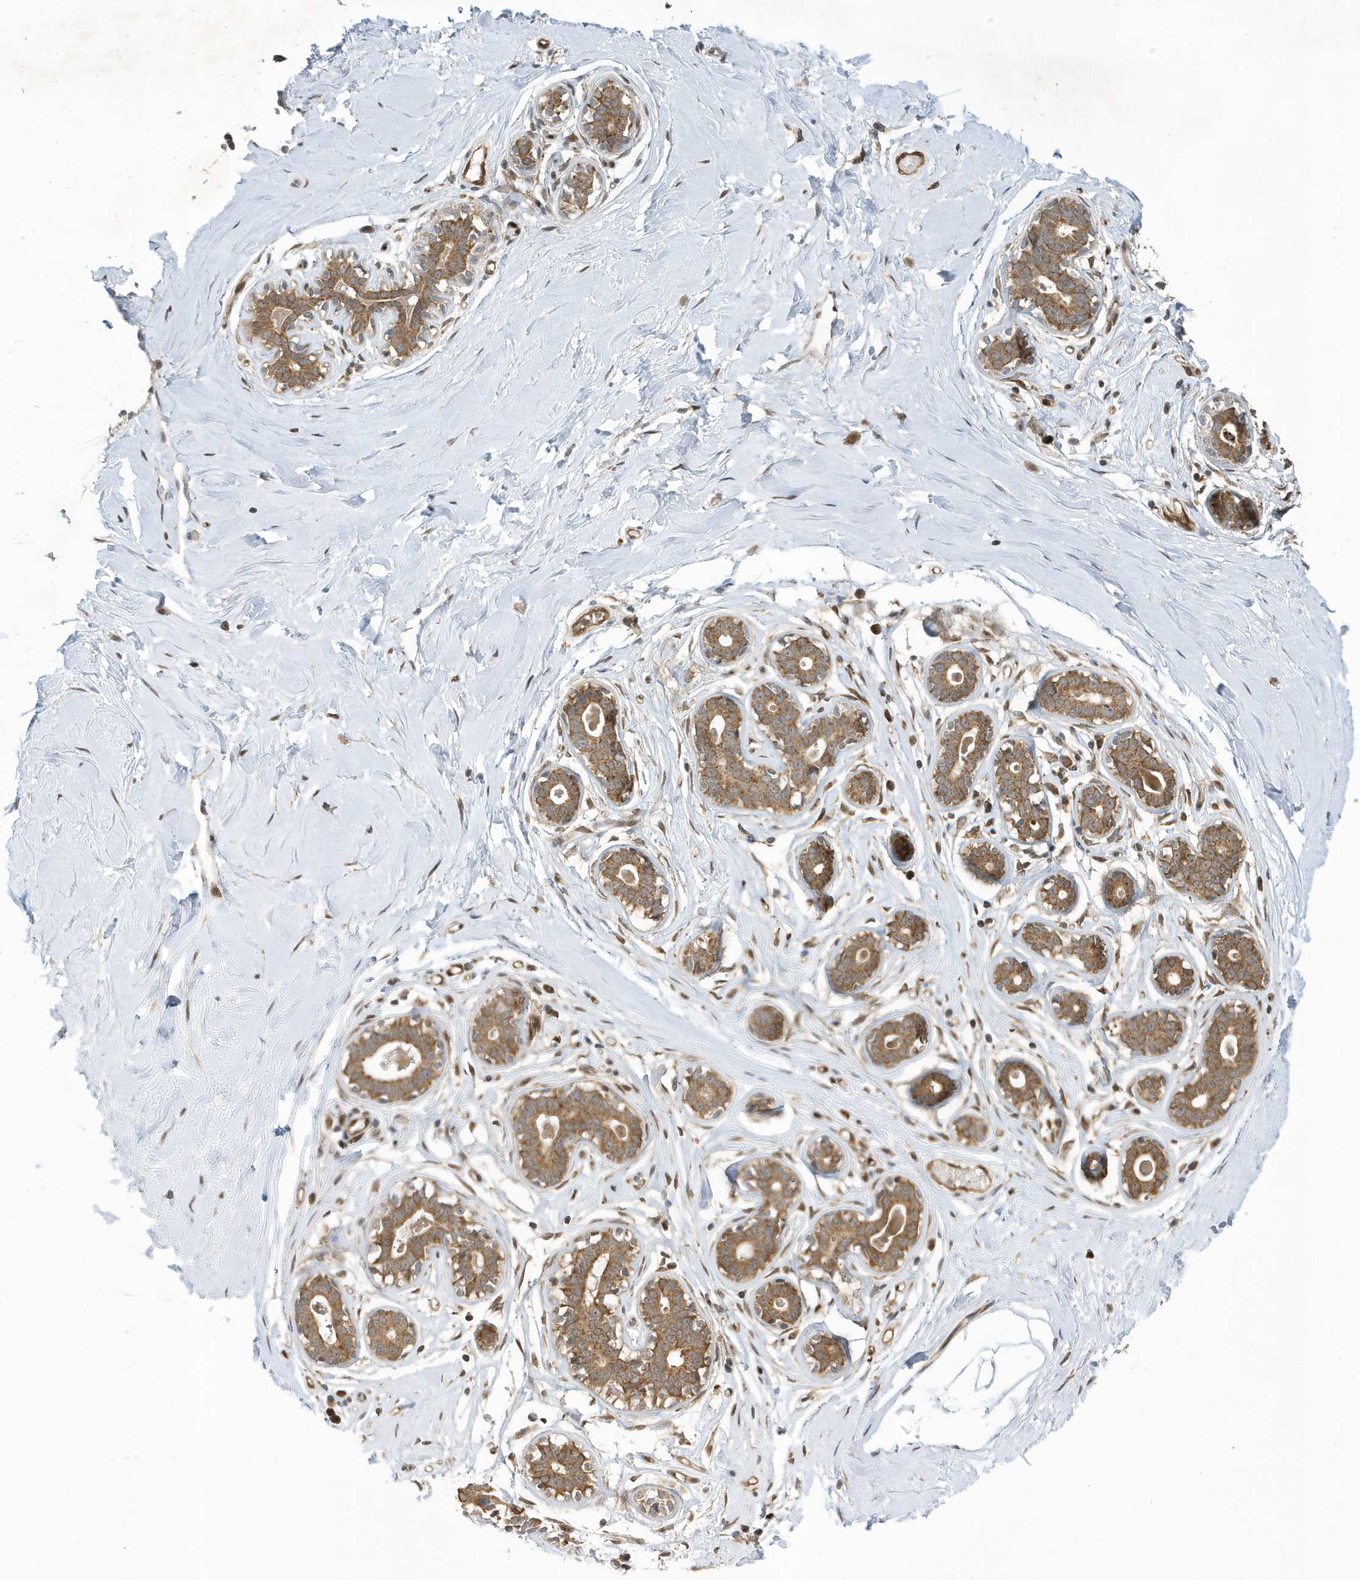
{"staining": {"intensity": "negative", "quantity": "none", "location": "none"}, "tissue": "breast", "cell_type": "Adipocytes", "image_type": "normal", "snomed": [{"axis": "morphology", "description": "Normal tissue, NOS"}, {"axis": "morphology", "description": "Adenoma, NOS"}, {"axis": "topography", "description": "Breast"}], "caption": "Adipocytes show no significant protein expression in normal breast. (DAB IHC visualized using brightfield microscopy, high magnification).", "gene": "NCOA7", "patient": {"sex": "female", "age": 23}}